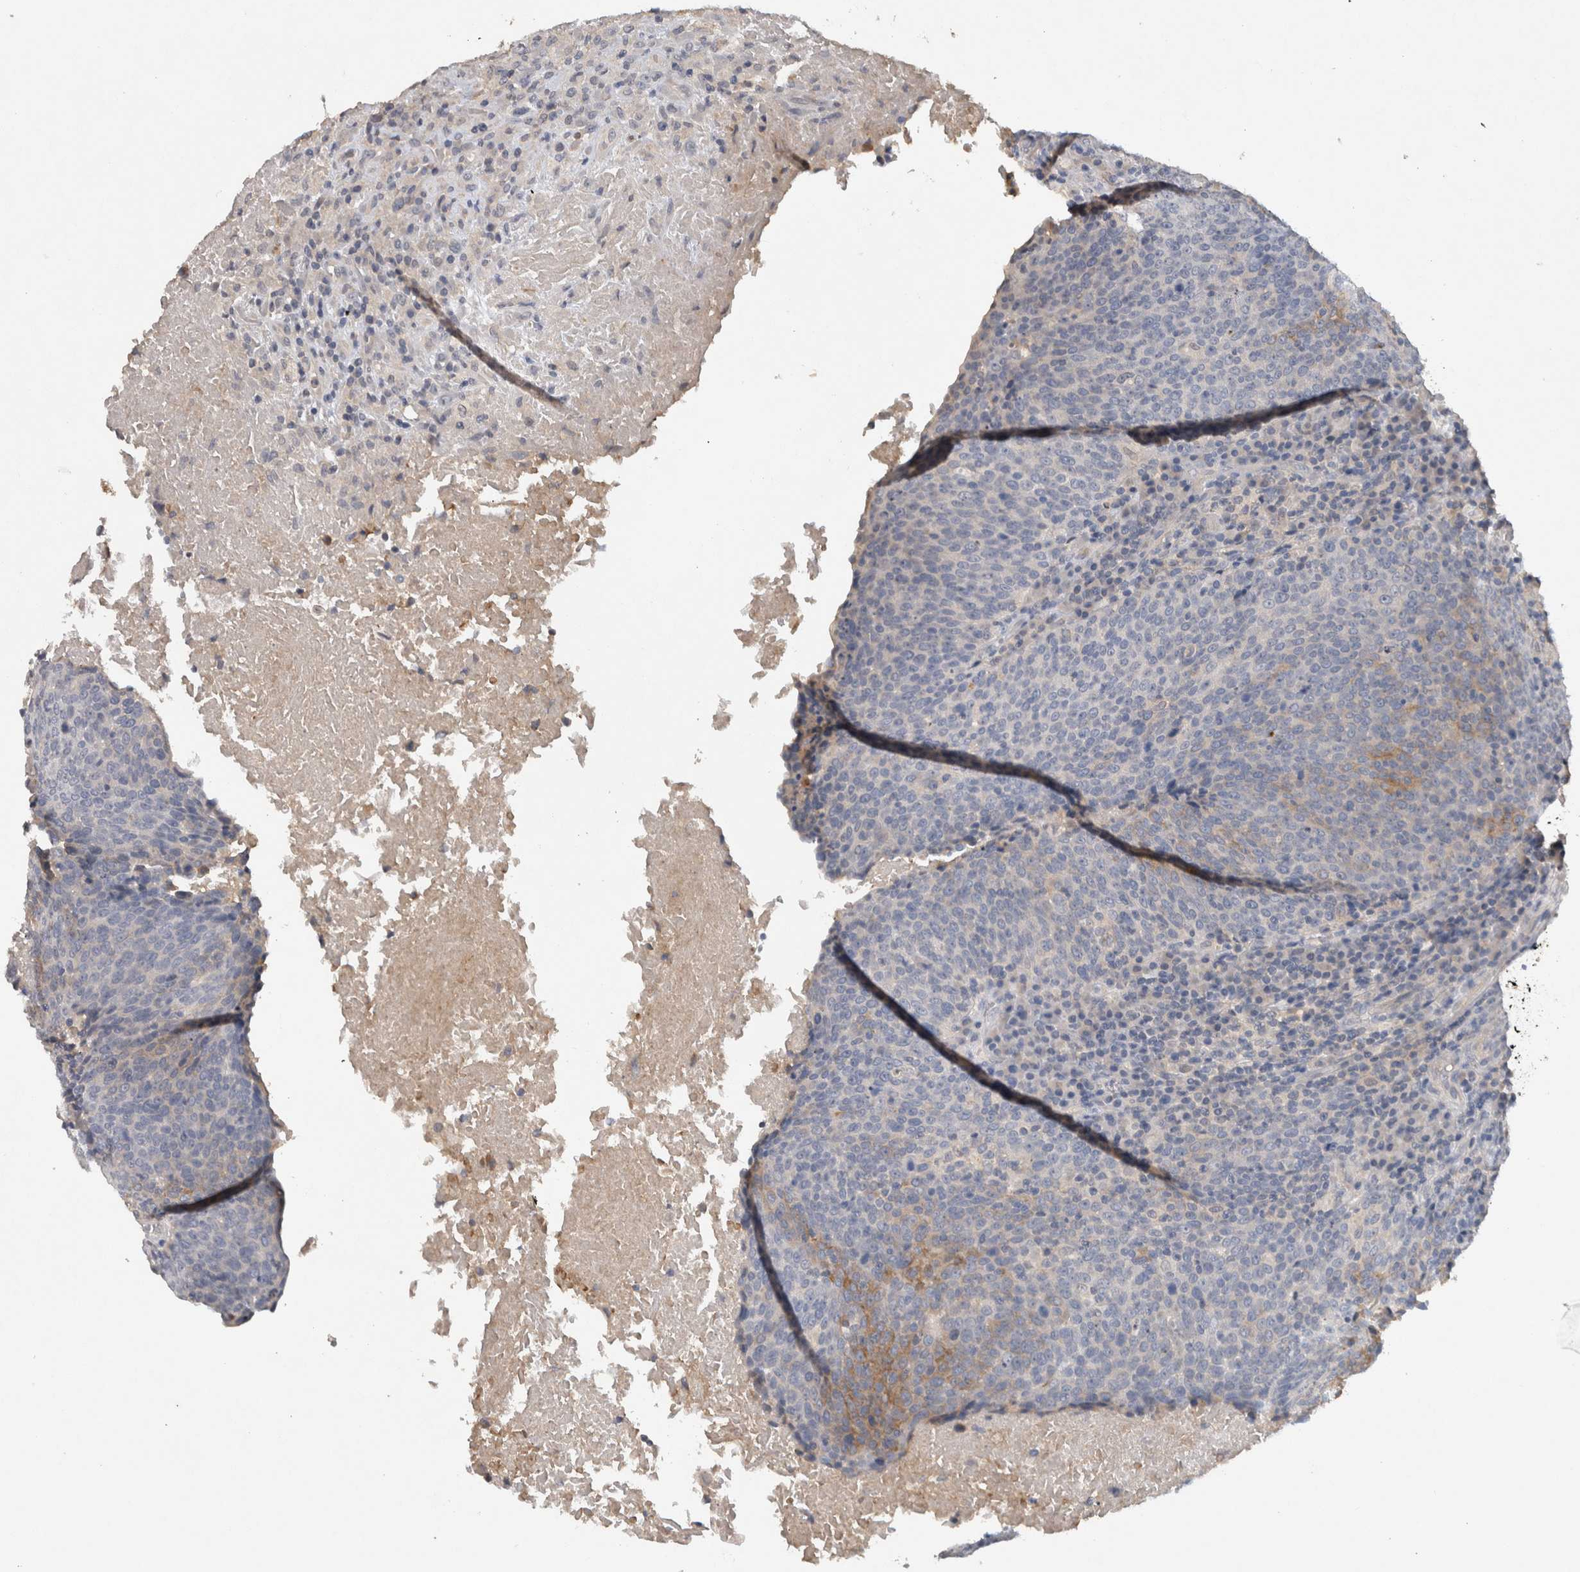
{"staining": {"intensity": "weak", "quantity": "<25%", "location": "cytoplasmic/membranous"}, "tissue": "head and neck cancer", "cell_type": "Tumor cells", "image_type": "cancer", "snomed": [{"axis": "morphology", "description": "Squamous cell carcinoma, NOS"}, {"axis": "morphology", "description": "Squamous cell carcinoma, metastatic, NOS"}, {"axis": "topography", "description": "Lymph node"}, {"axis": "topography", "description": "Head-Neck"}], "caption": "High power microscopy image of an immunohistochemistry histopathology image of head and neck metastatic squamous cell carcinoma, revealing no significant positivity in tumor cells.", "gene": "HEXD", "patient": {"sex": "male", "age": 62}}